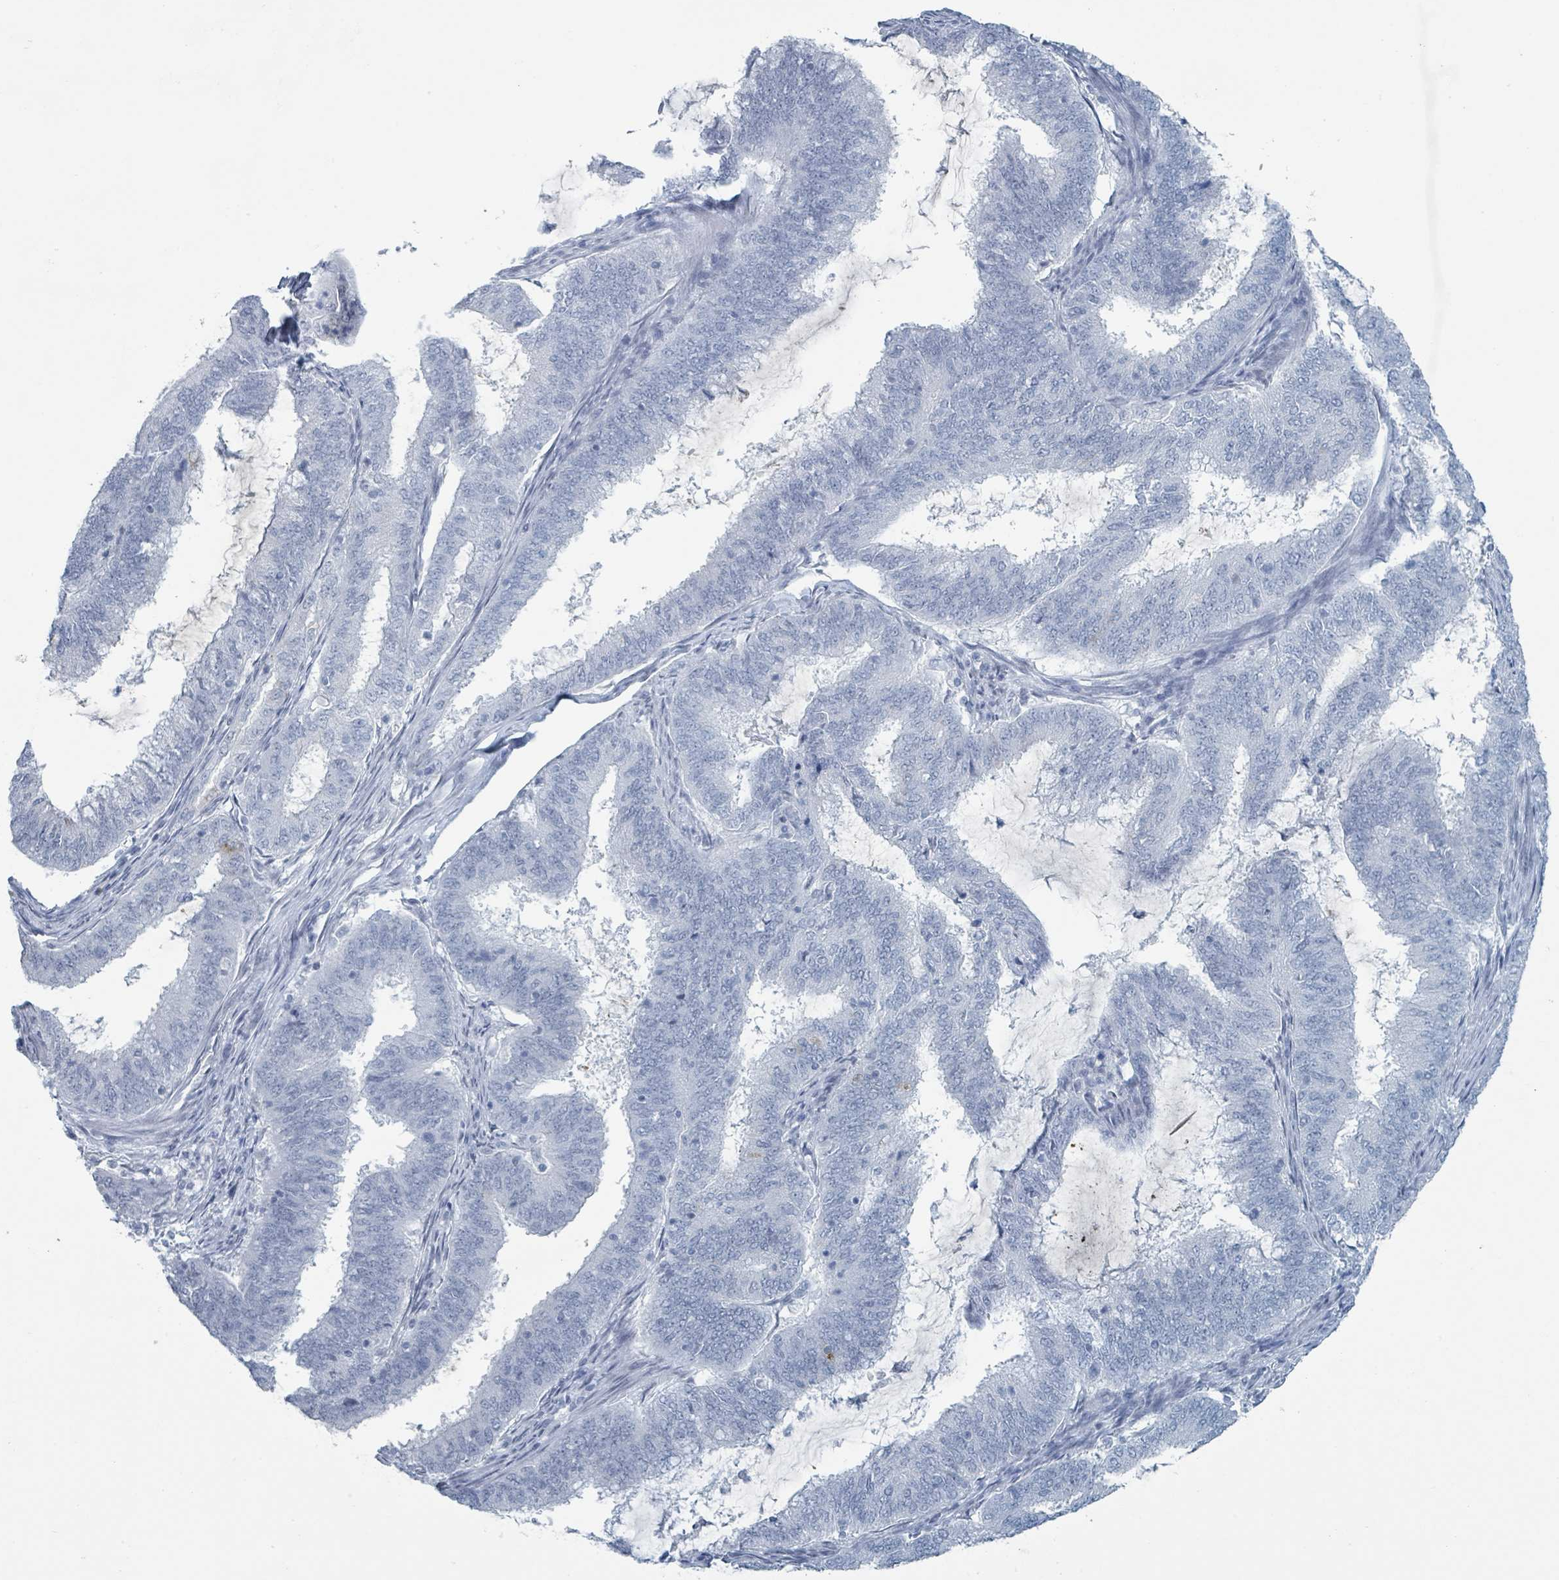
{"staining": {"intensity": "negative", "quantity": "none", "location": "none"}, "tissue": "endometrial cancer", "cell_type": "Tumor cells", "image_type": "cancer", "snomed": [{"axis": "morphology", "description": "Adenocarcinoma, NOS"}, {"axis": "topography", "description": "Endometrium"}], "caption": "This is an immunohistochemistry (IHC) histopathology image of endometrial adenocarcinoma. There is no staining in tumor cells.", "gene": "GPR15LG", "patient": {"sex": "female", "age": 51}}